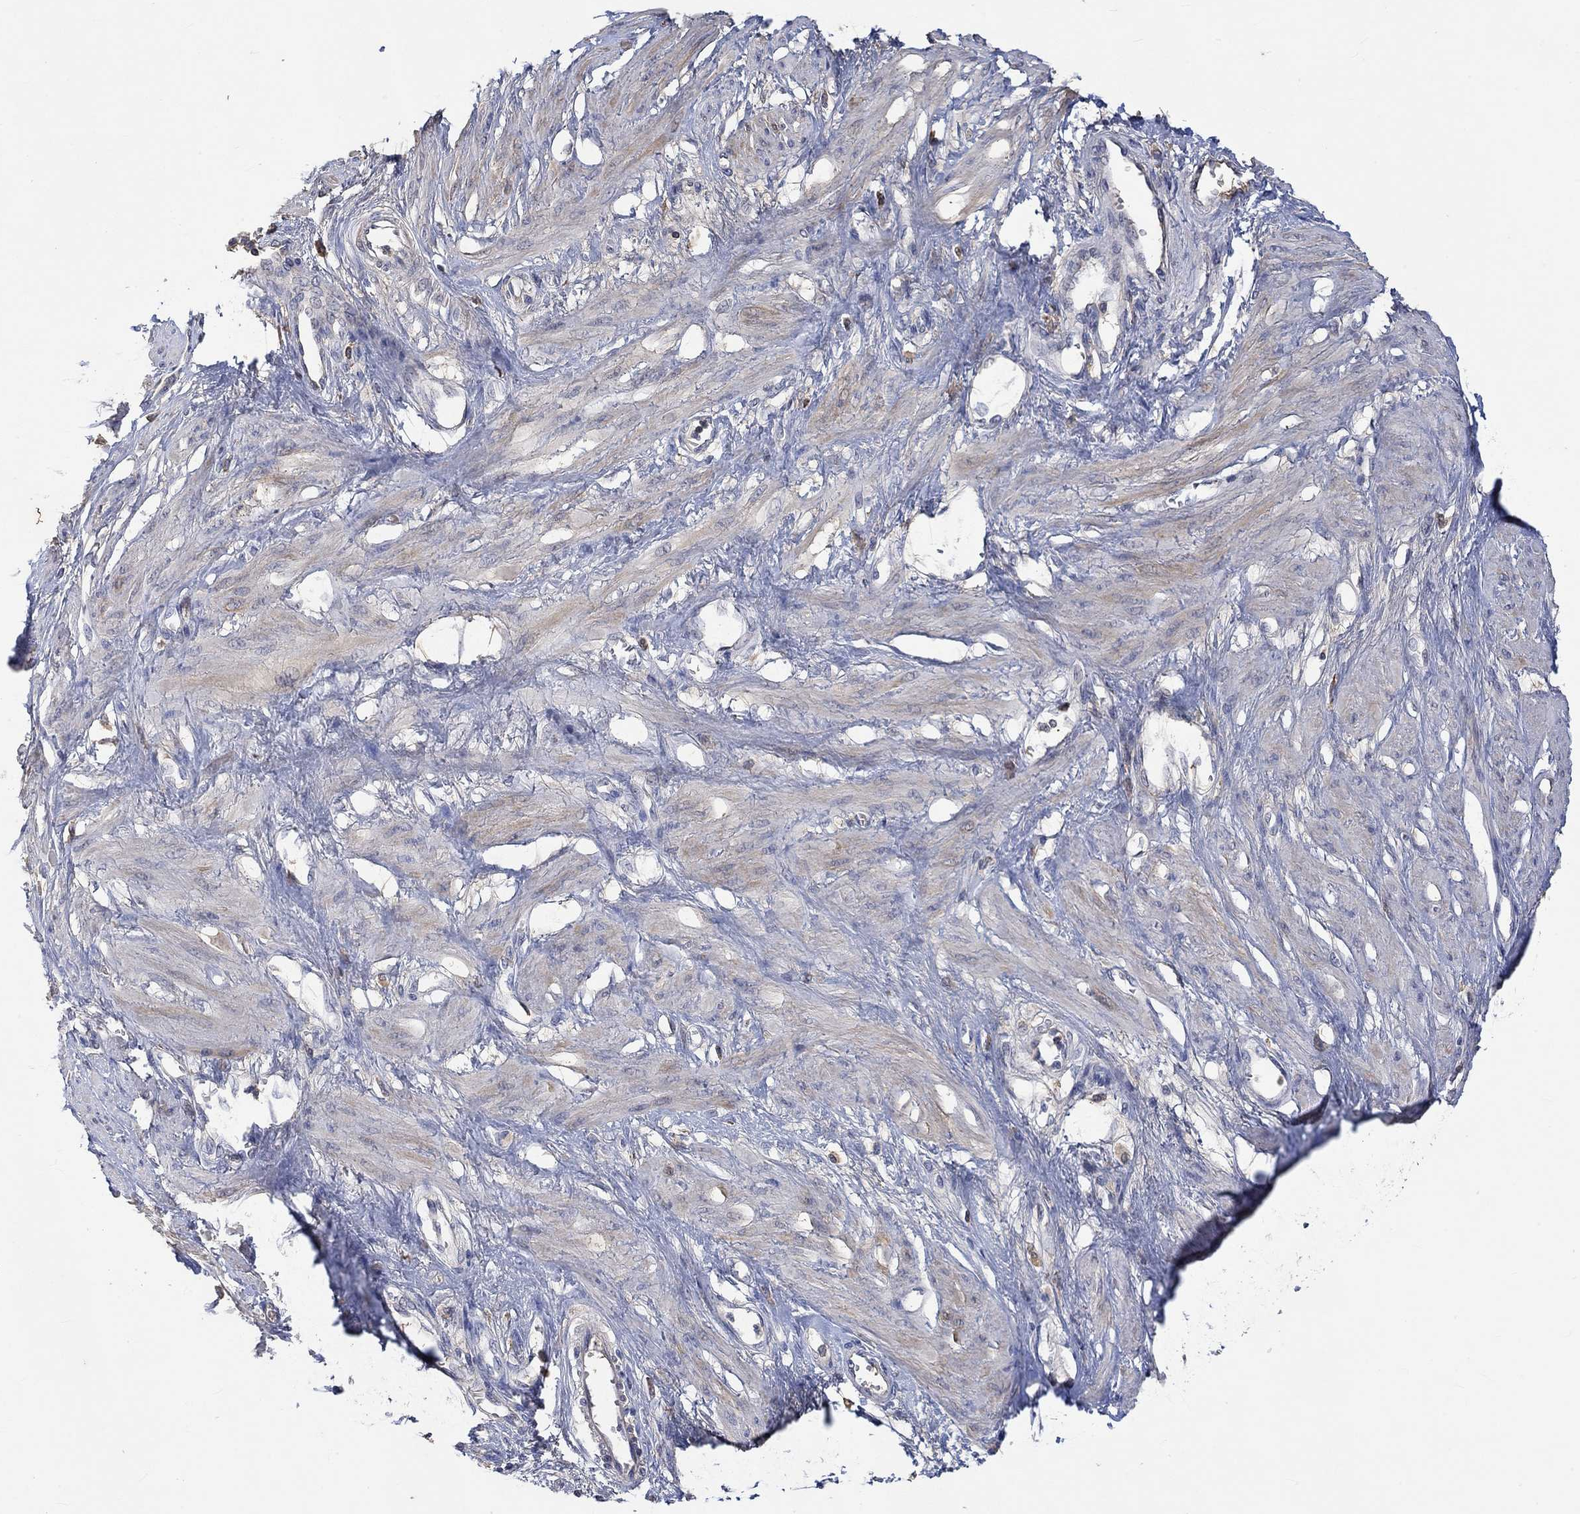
{"staining": {"intensity": "negative", "quantity": "none", "location": "none"}, "tissue": "smooth muscle", "cell_type": "Smooth muscle cells", "image_type": "normal", "snomed": [{"axis": "morphology", "description": "Normal tissue, NOS"}, {"axis": "topography", "description": "Smooth muscle"}, {"axis": "topography", "description": "Uterus"}], "caption": "Immunohistochemistry image of normal smooth muscle: smooth muscle stained with DAB displays no significant protein positivity in smooth muscle cells. (Stains: DAB IHC with hematoxylin counter stain, Microscopy: brightfield microscopy at high magnification).", "gene": "MSTN", "patient": {"sex": "female", "age": 39}}